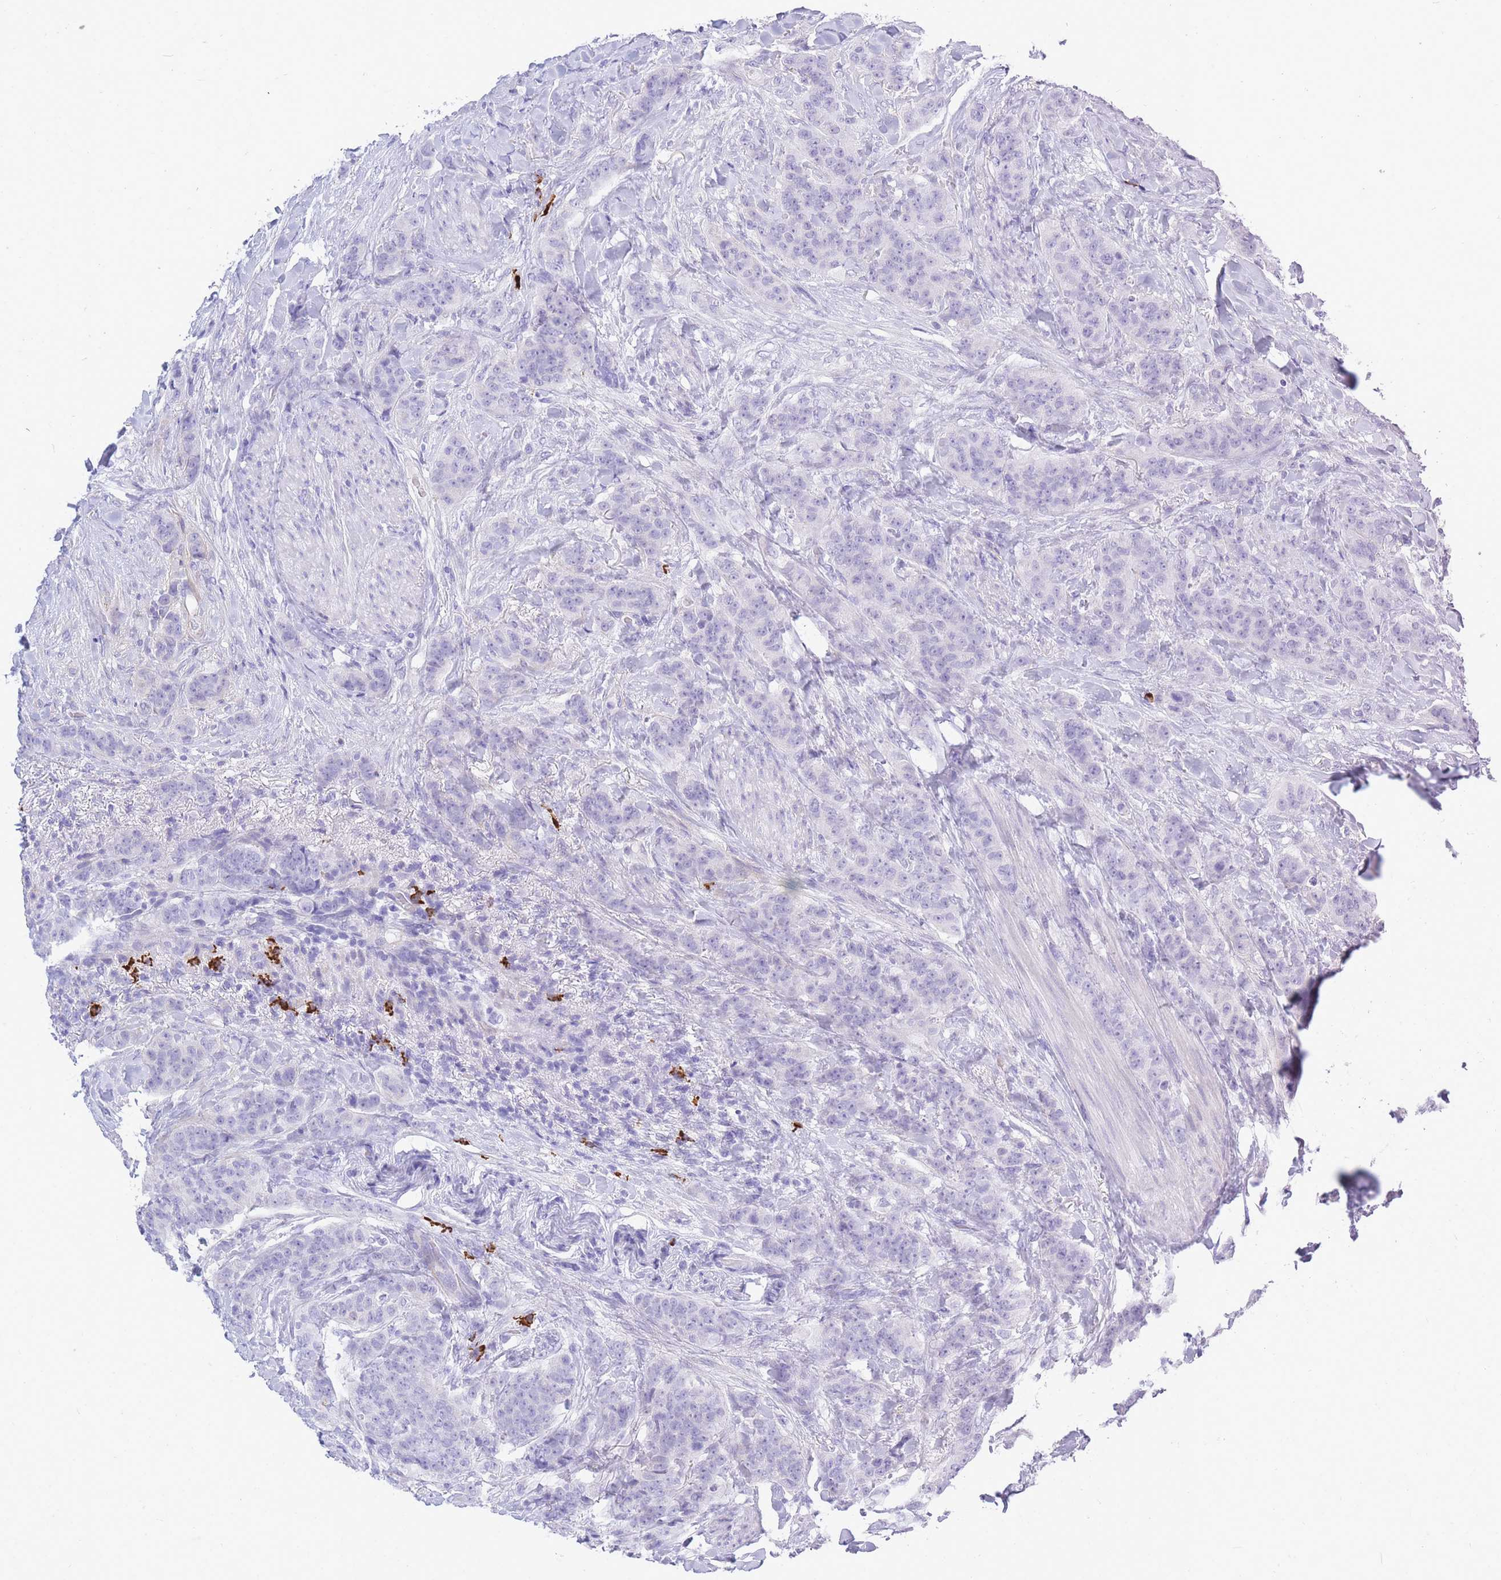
{"staining": {"intensity": "negative", "quantity": "none", "location": "none"}, "tissue": "breast cancer", "cell_type": "Tumor cells", "image_type": "cancer", "snomed": [{"axis": "morphology", "description": "Duct carcinoma"}, {"axis": "topography", "description": "Breast"}], "caption": "Immunohistochemical staining of human breast invasive ductal carcinoma reveals no significant positivity in tumor cells.", "gene": "ZFP62", "patient": {"sex": "female", "age": 40}}